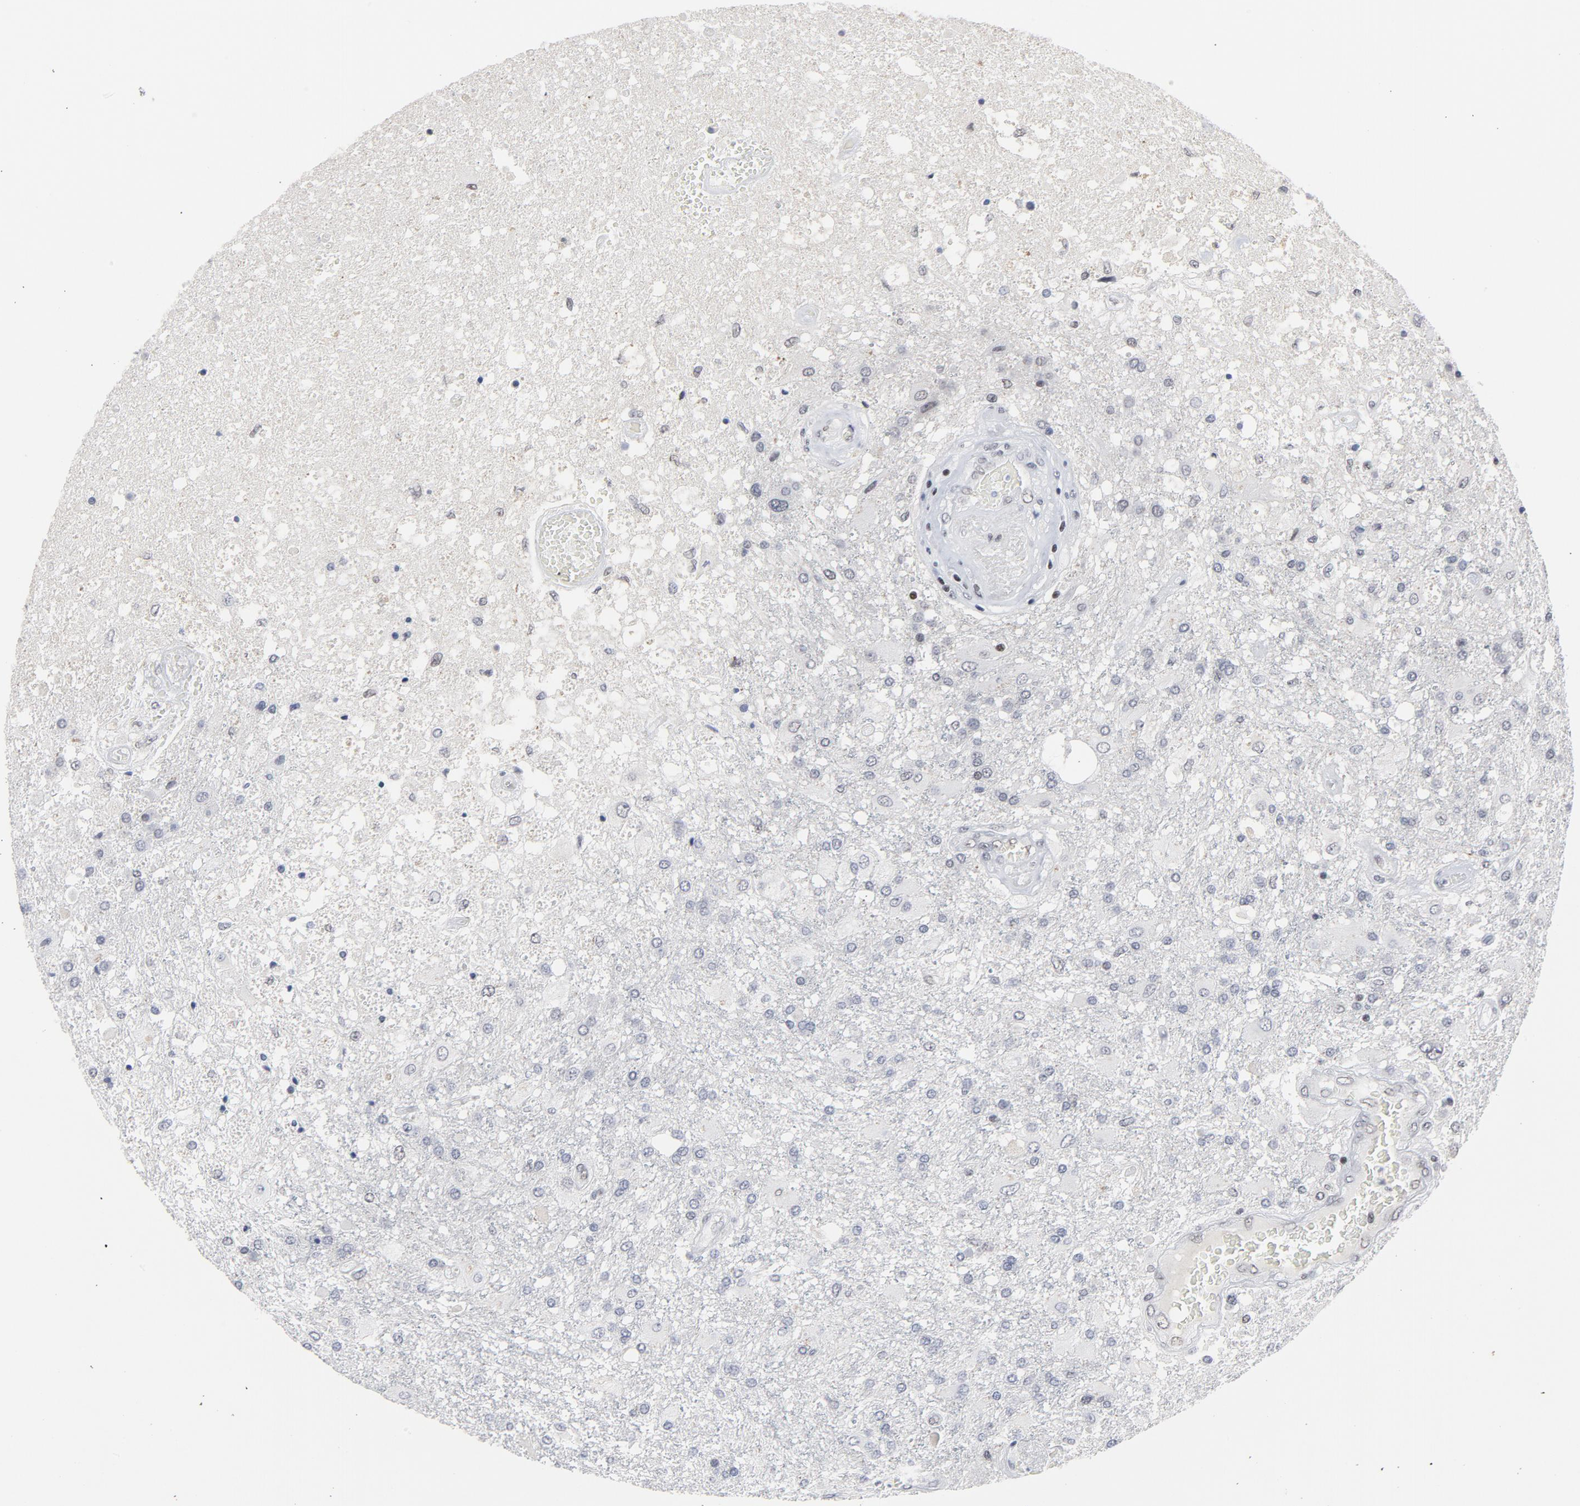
{"staining": {"intensity": "weak", "quantity": "<25%", "location": "nuclear"}, "tissue": "glioma", "cell_type": "Tumor cells", "image_type": "cancer", "snomed": [{"axis": "morphology", "description": "Glioma, malignant, High grade"}, {"axis": "topography", "description": "Cerebral cortex"}], "caption": "Malignant glioma (high-grade) was stained to show a protein in brown. There is no significant positivity in tumor cells.", "gene": "GABPA", "patient": {"sex": "male", "age": 79}}